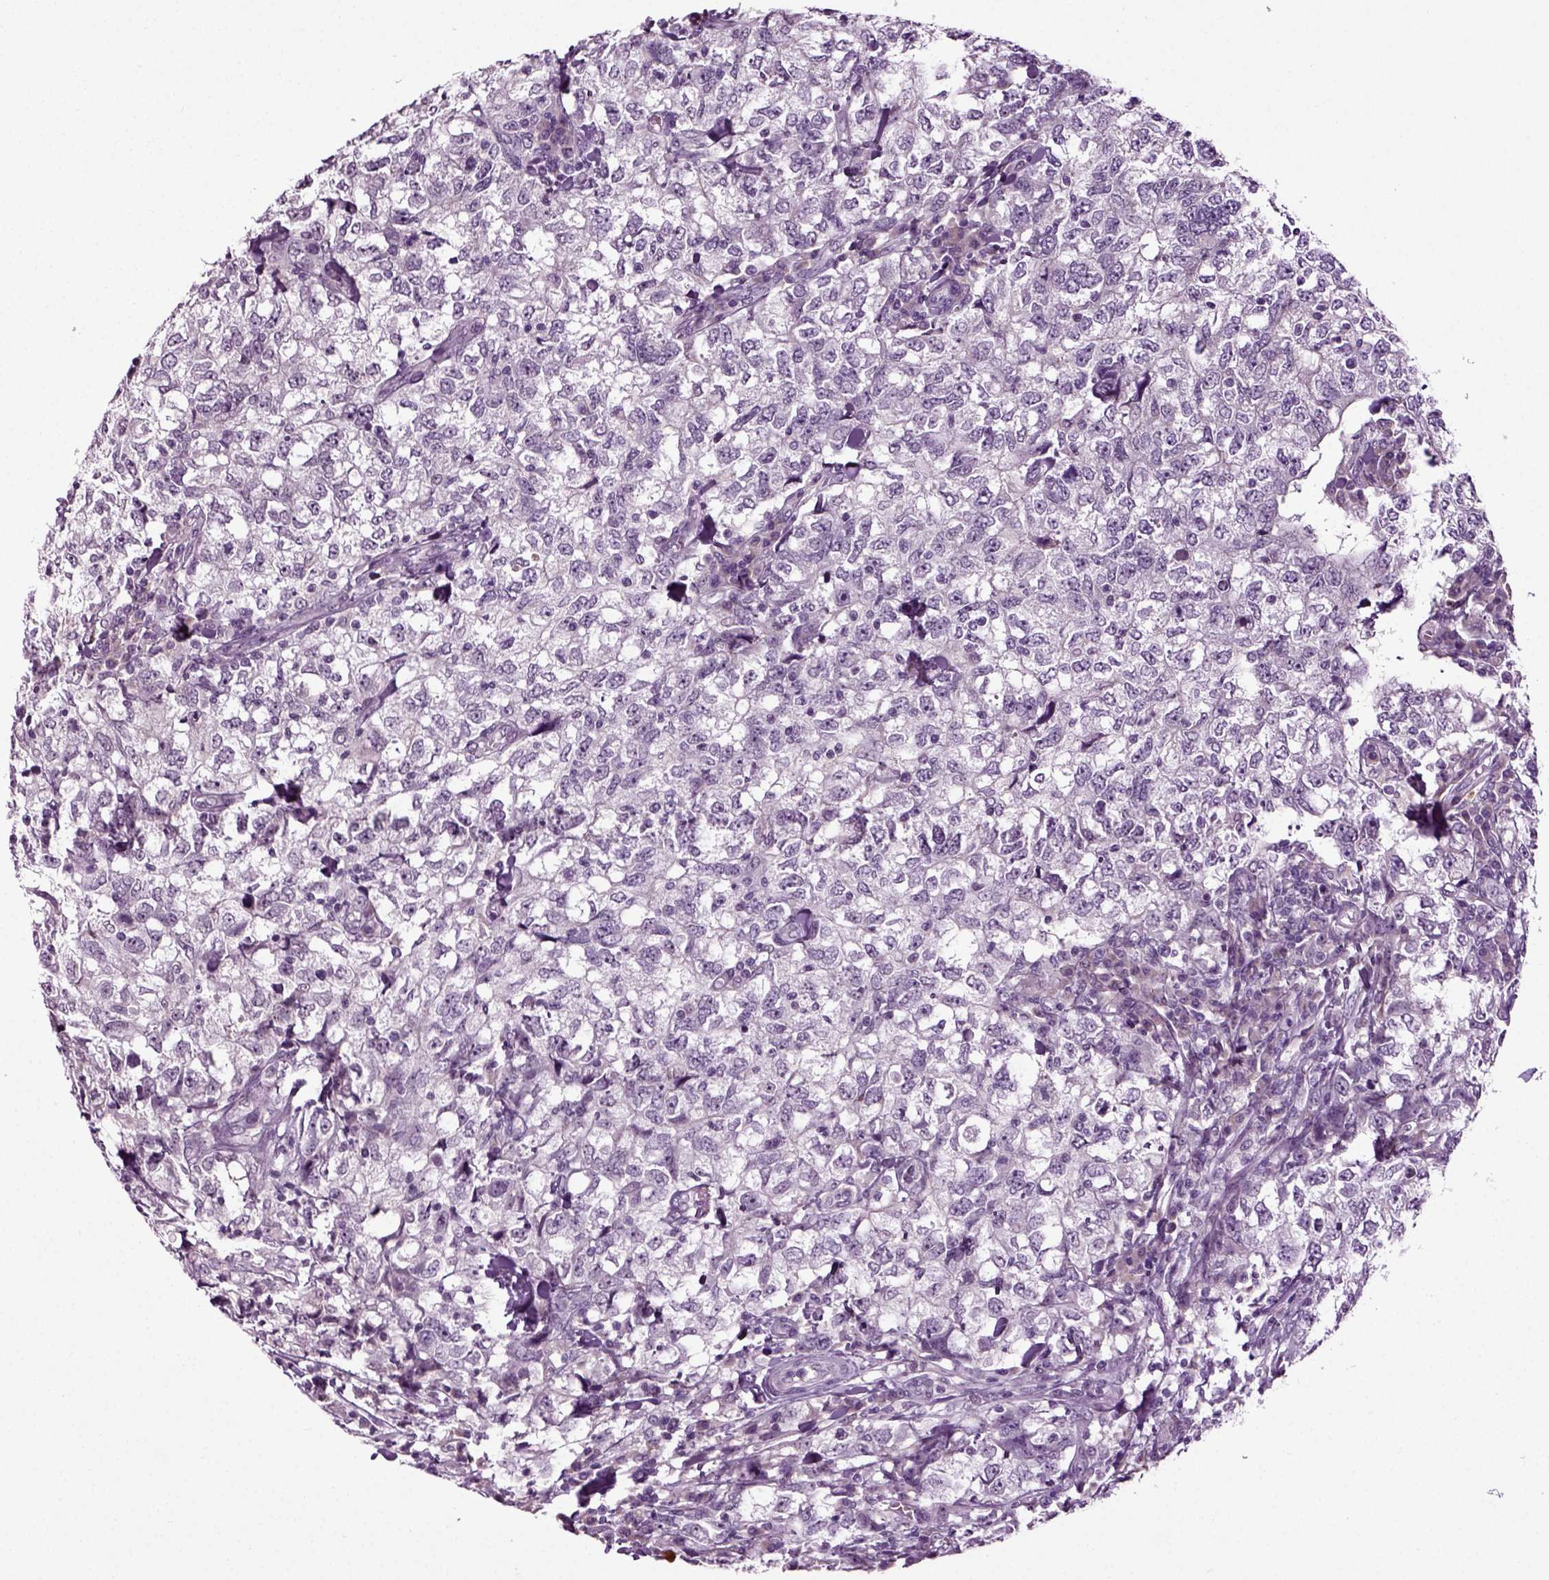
{"staining": {"intensity": "negative", "quantity": "none", "location": "none"}, "tissue": "breast cancer", "cell_type": "Tumor cells", "image_type": "cancer", "snomed": [{"axis": "morphology", "description": "Duct carcinoma"}, {"axis": "topography", "description": "Breast"}], "caption": "This is an immunohistochemistry (IHC) micrograph of breast cancer. There is no staining in tumor cells.", "gene": "SPATA17", "patient": {"sex": "female", "age": 30}}